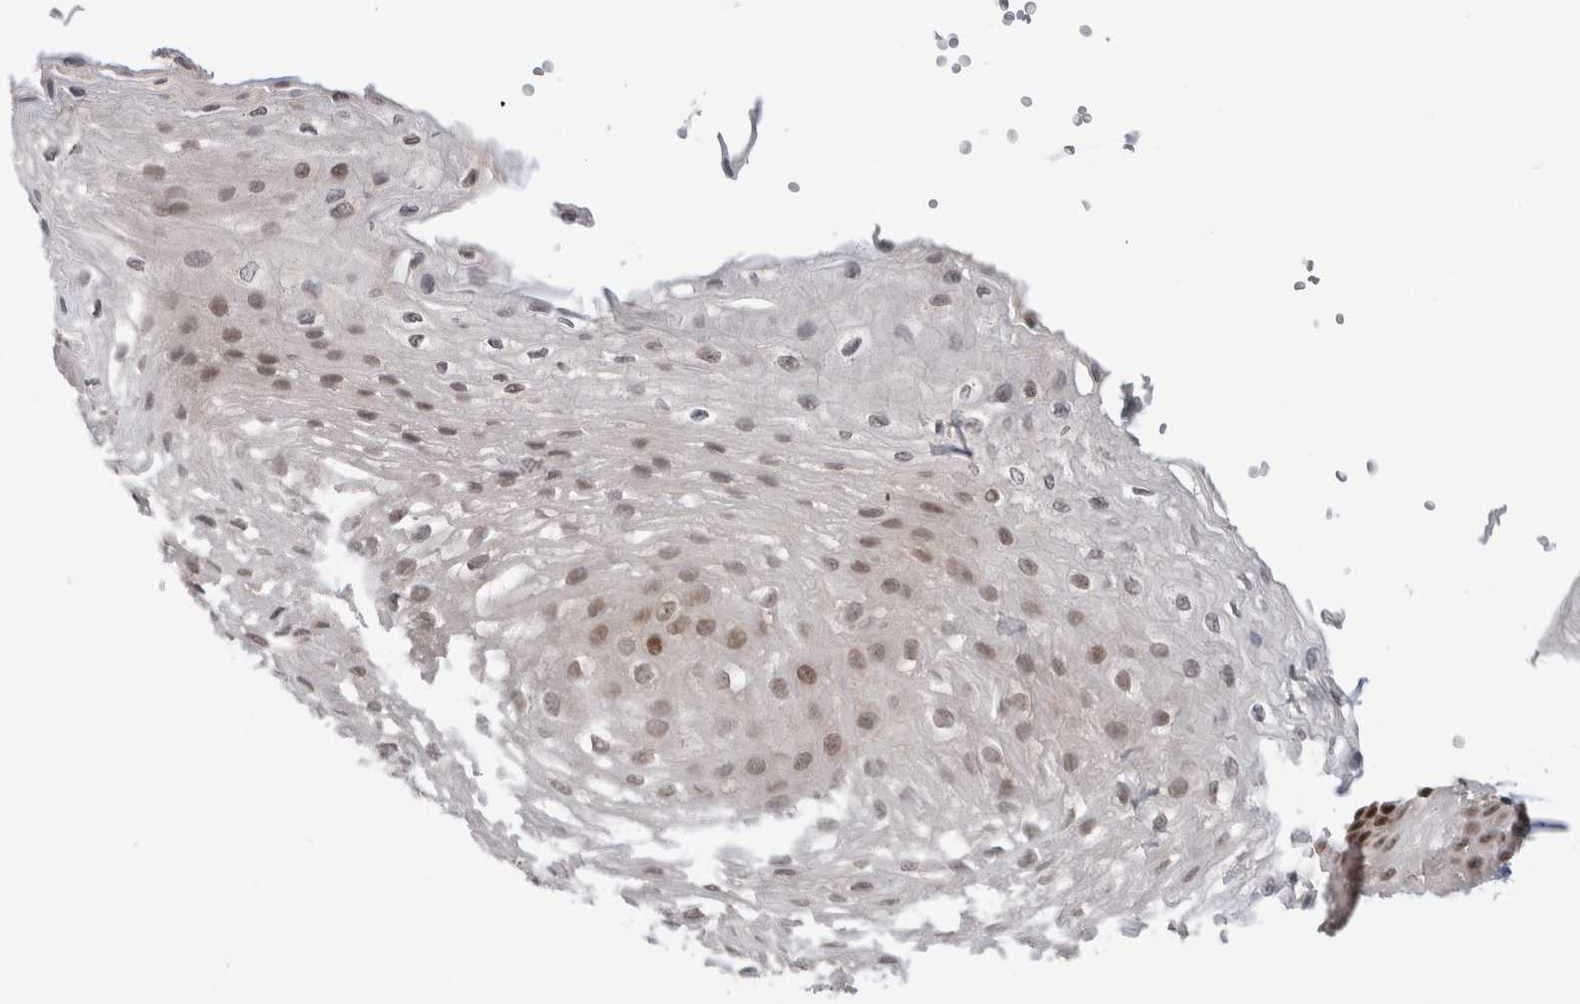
{"staining": {"intensity": "strong", "quantity": "25%-75%", "location": "nuclear"}, "tissue": "esophagus", "cell_type": "Squamous epithelial cells", "image_type": "normal", "snomed": [{"axis": "morphology", "description": "Normal tissue, NOS"}, {"axis": "topography", "description": "Esophagus"}], "caption": "Esophagus was stained to show a protein in brown. There is high levels of strong nuclear expression in approximately 25%-75% of squamous epithelial cells. (DAB IHC with brightfield microscopy, high magnification).", "gene": "ZNF521", "patient": {"sex": "female", "age": 66}}